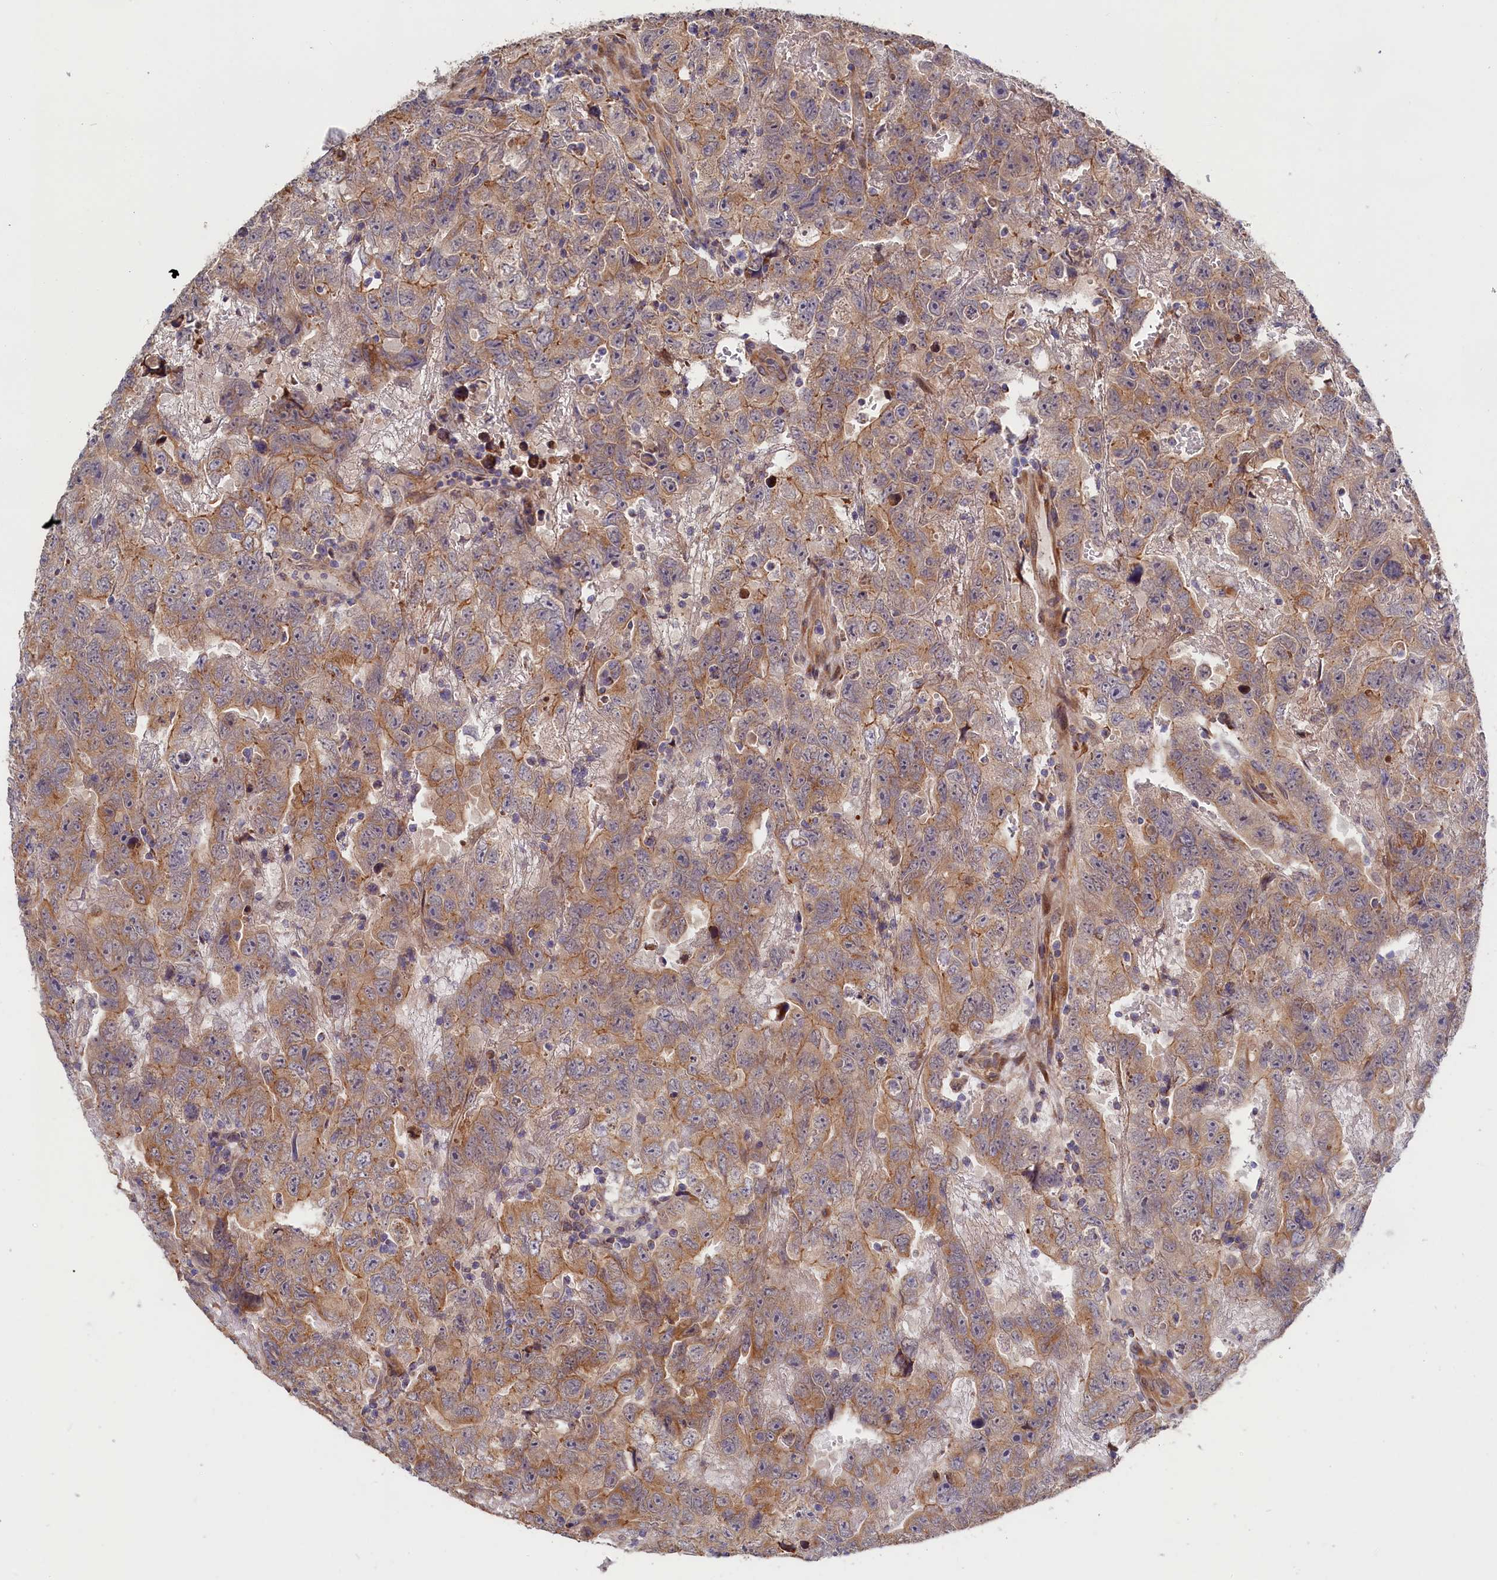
{"staining": {"intensity": "moderate", "quantity": ">75%", "location": "cytoplasmic/membranous"}, "tissue": "testis cancer", "cell_type": "Tumor cells", "image_type": "cancer", "snomed": [{"axis": "morphology", "description": "Carcinoma, Embryonal, NOS"}, {"axis": "topography", "description": "Testis"}], "caption": "Testis cancer (embryonal carcinoma) stained with immunohistochemistry demonstrates moderate cytoplasmic/membranous positivity in about >75% of tumor cells. Using DAB (3,3'-diaminobenzidine) (brown) and hematoxylin (blue) stains, captured at high magnification using brightfield microscopy.", "gene": "CEP44", "patient": {"sex": "male", "age": 45}}